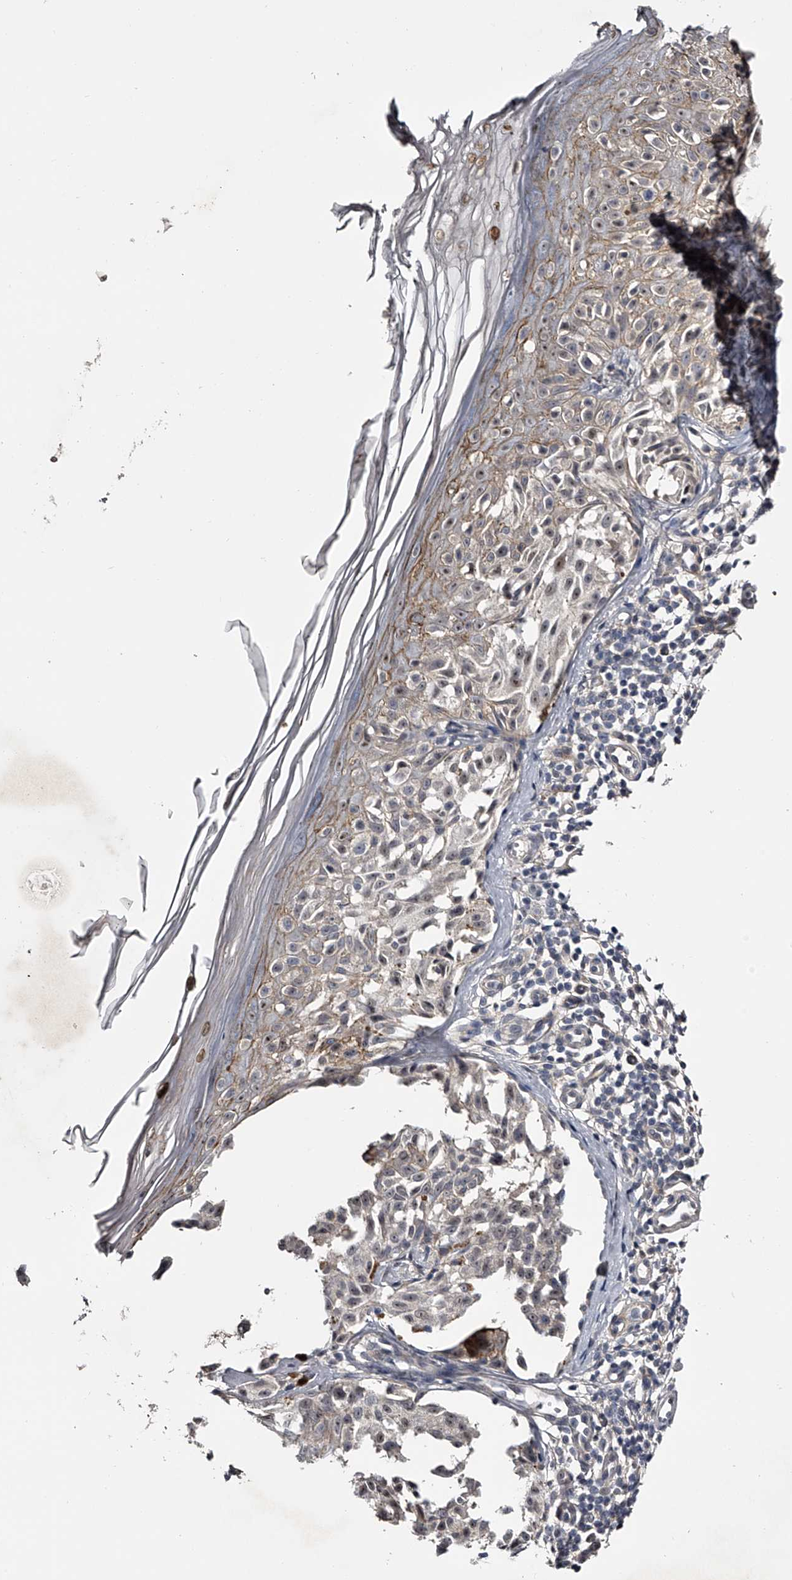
{"staining": {"intensity": "weak", "quantity": "25%-75%", "location": "nuclear"}, "tissue": "melanoma", "cell_type": "Tumor cells", "image_type": "cancer", "snomed": [{"axis": "morphology", "description": "Malignant melanoma, NOS"}, {"axis": "topography", "description": "Skin"}], "caption": "The immunohistochemical stain highlights weak nuclear staining in tumor cells of melanoma tissue.", "gene": "MDN1", "patient": {"sex": "female", "age": 50}}